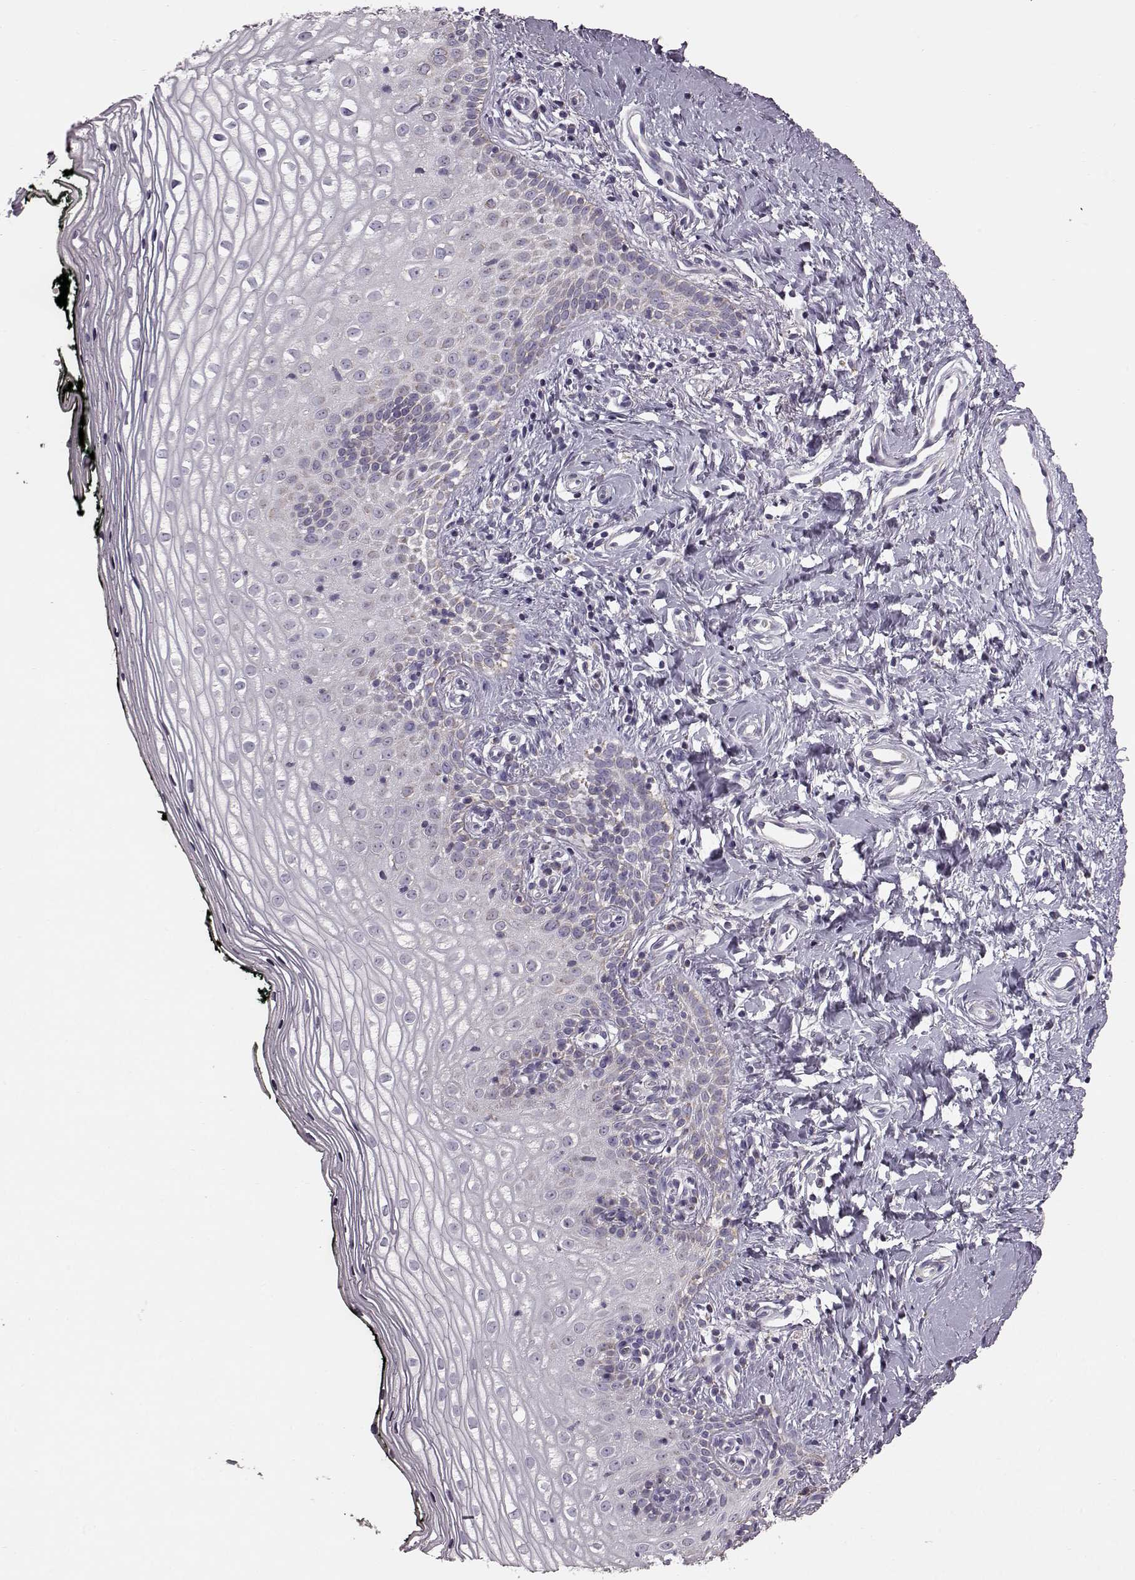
{"staining": {"intensity": "moderate", "quantity": "<25%", "location": "cytoplasmic/membranous"}, "tissue": "vagina", "cell_type": "Squamous epithelial cells", "image_type": "normal", "snomed": [{"axis": "morphology", "description": "Normal tissue, NOS"}, {"axis": "topography", "description": "Vagina"}], "caption": "Immunohistochemistry (IHC) of unremarkable human vagina displays low levels of moderate cytoplasmic/membranous staining in approximately <25% of squamous epithelial cells.", "gene": "ATP5MF", "patient": {"sex": "female", "age": 47}}